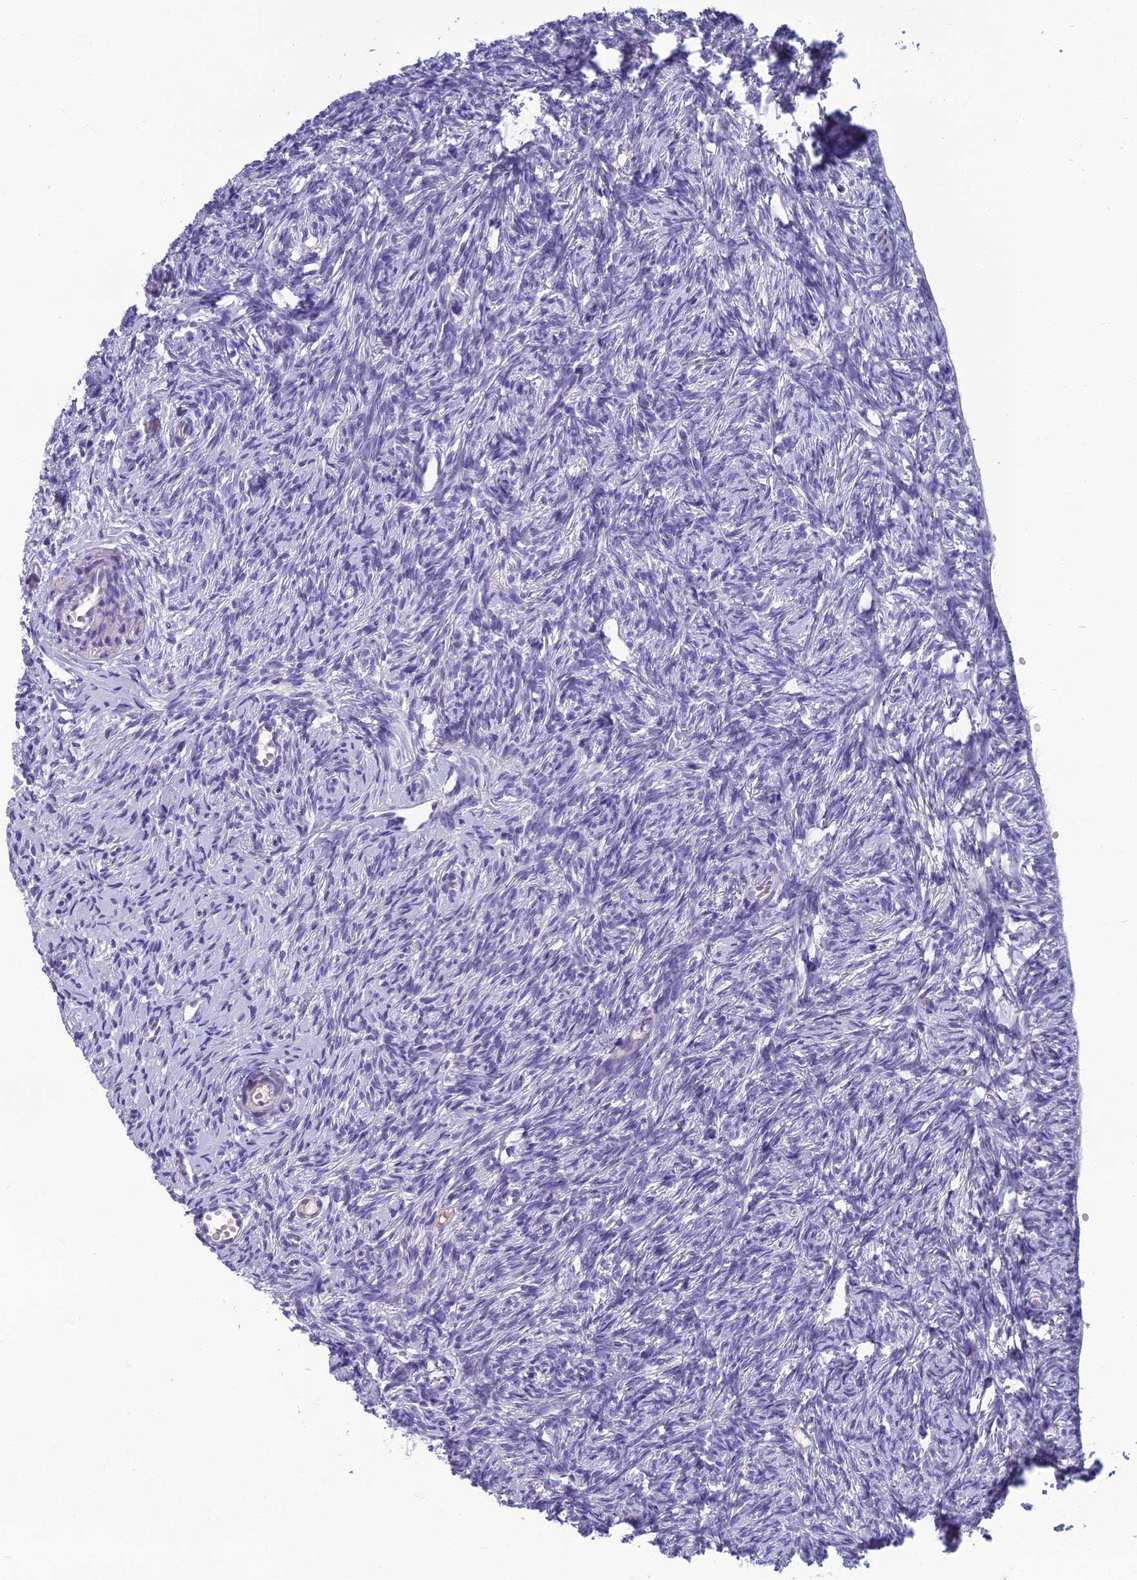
{"staining": {"intensity": "negative", "quantity": "none", "location": "none"}, "tissue": "ovary", "cell_type": "Follicle cells", "image_type": "normal", "snomed": [{"axis": "morphology", "description": "Normal tissue, NOS"}, {"axis": "topography", "description": "Ovary"}], "caption": "Human ovary stained for a protein using immunohistochemistry (IHC) reveals no positivity in follicle cells.", "gene": "SPTLC3", "patient": {"sex": "female", "age": 51}}